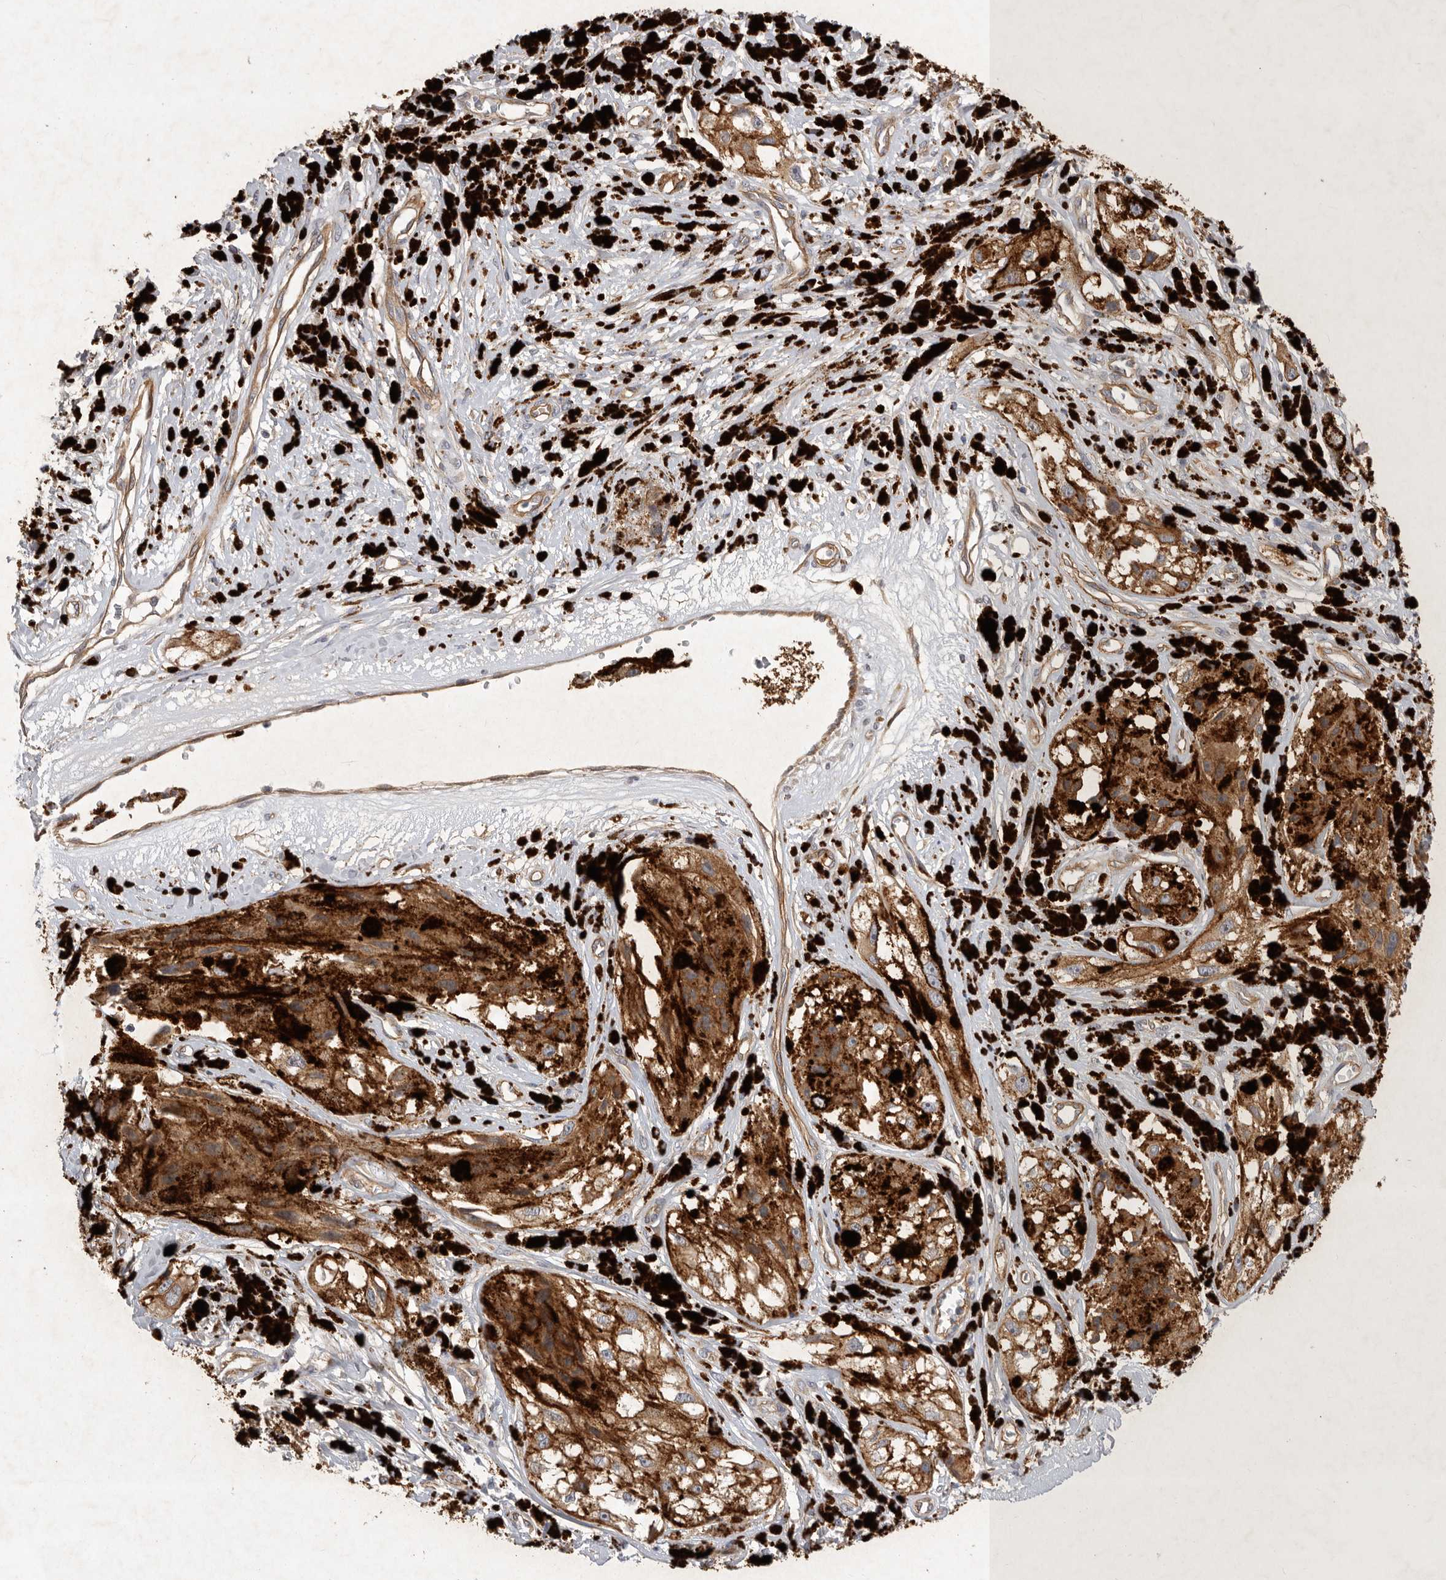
{"staining": {"intensity": "moderate", "quantity": ">75%", "location": "cytoplasmic/membranous"}, "tissue": "melanoma", "cell_type": "Tumor cells", "image_type": "cancer", "snomed": [{"axis": "morphology", "description": "Malignant melanoma, NOS"}, {"axis": "topography", "description": "Skin"}], "caption": "Malignant melanoma was stained to show a protein in brown. There is medium levels of moderate cytoplasmic/membranous staining in approximately >75% of tumor cells.", "gene": "MLPH", "patient": {"sex": "male", "age": 88}}